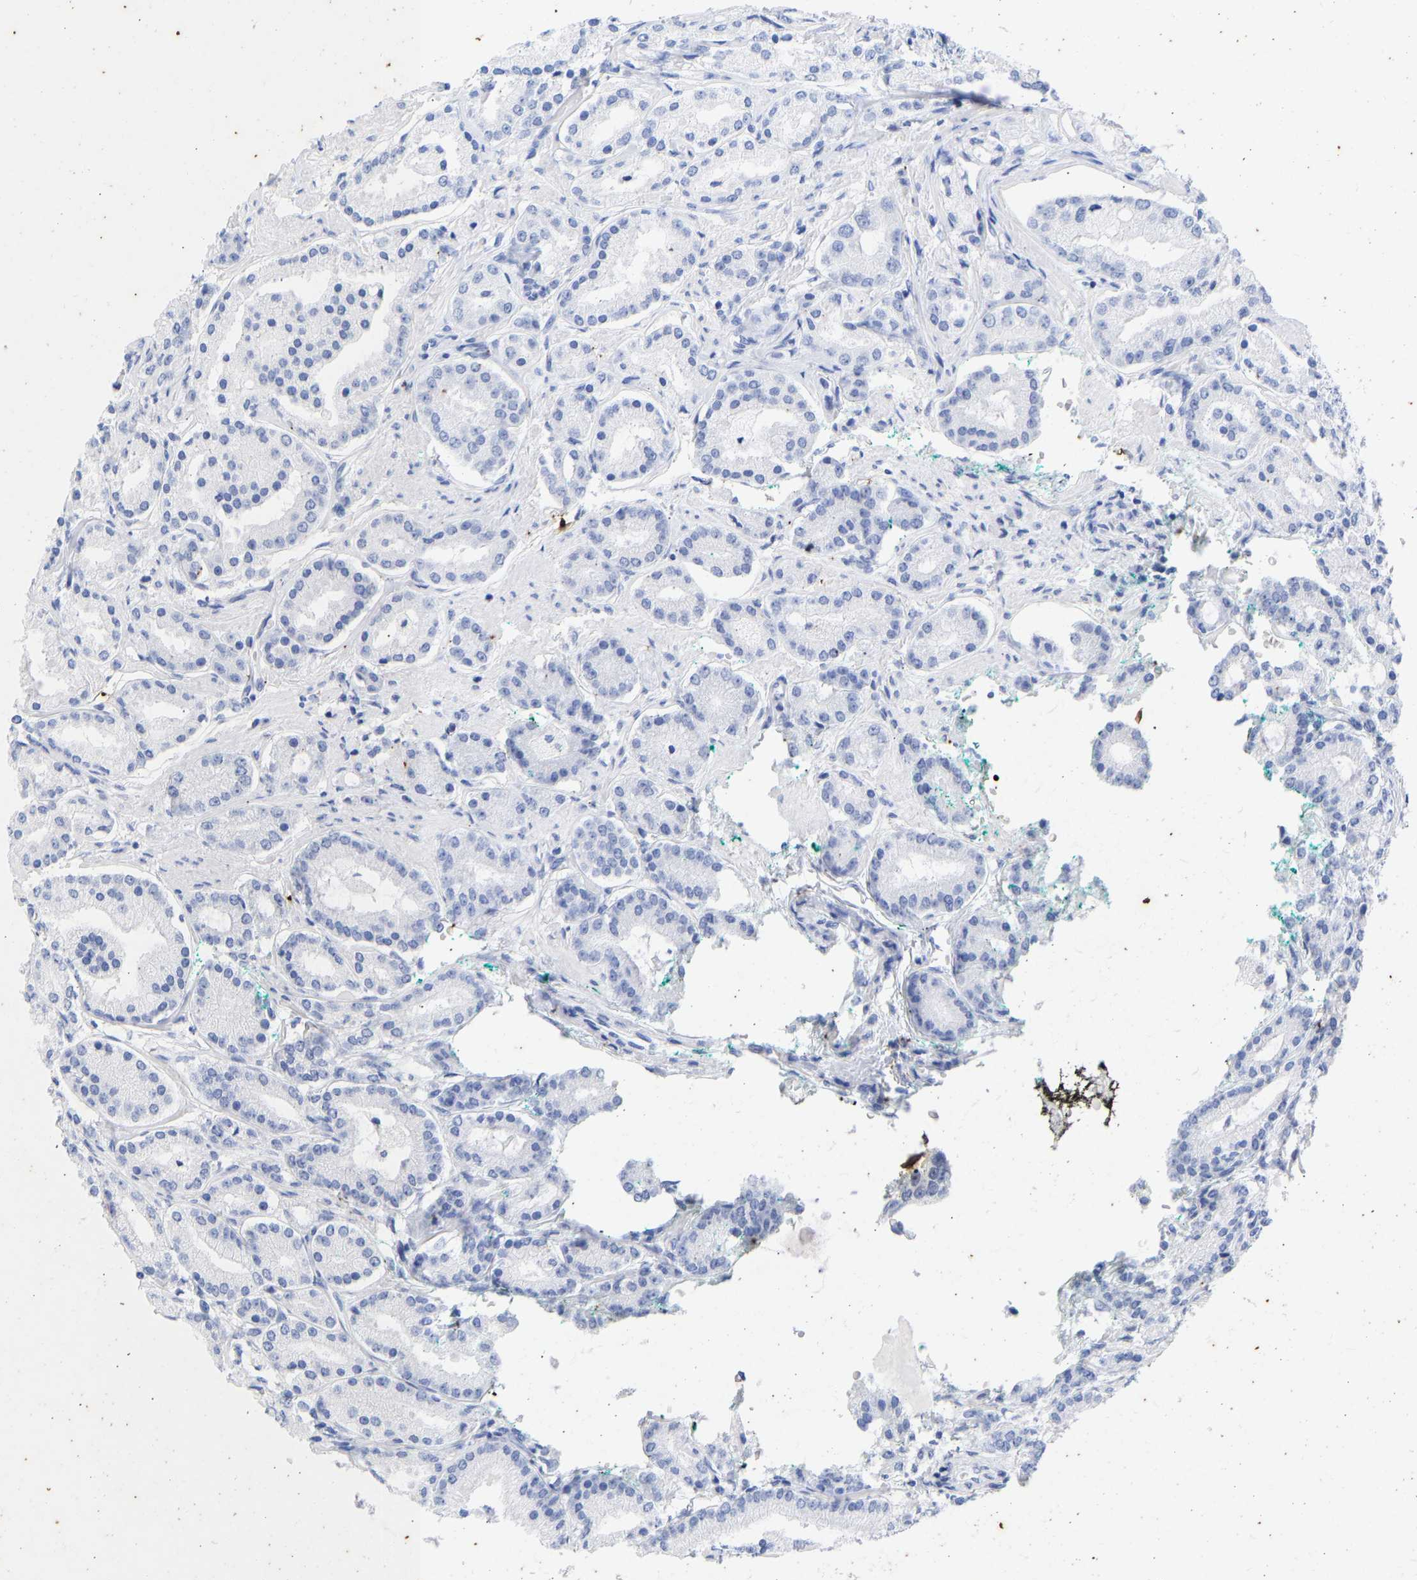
{"staining": {"intensity": "negative", "quantity": "none", "location": "none"}, "tissue": "prostate cancer", "cell_type": "Tumor cells", "image_type": "cancer", "snomed": [{"axis": "morphology", "description": "Adenocarcinoma, Low grade"}, {"axis": "topography", "description": "Prostate"}], "caption": "High power microscopy image of an immunohistochemistry histopathology image of prostate cancer (low-grade adenocarcinoma), revealing no significant positivity in tumor cells.", "gene": "KRT1", "patient": {"sex": "male", "age": 63}}